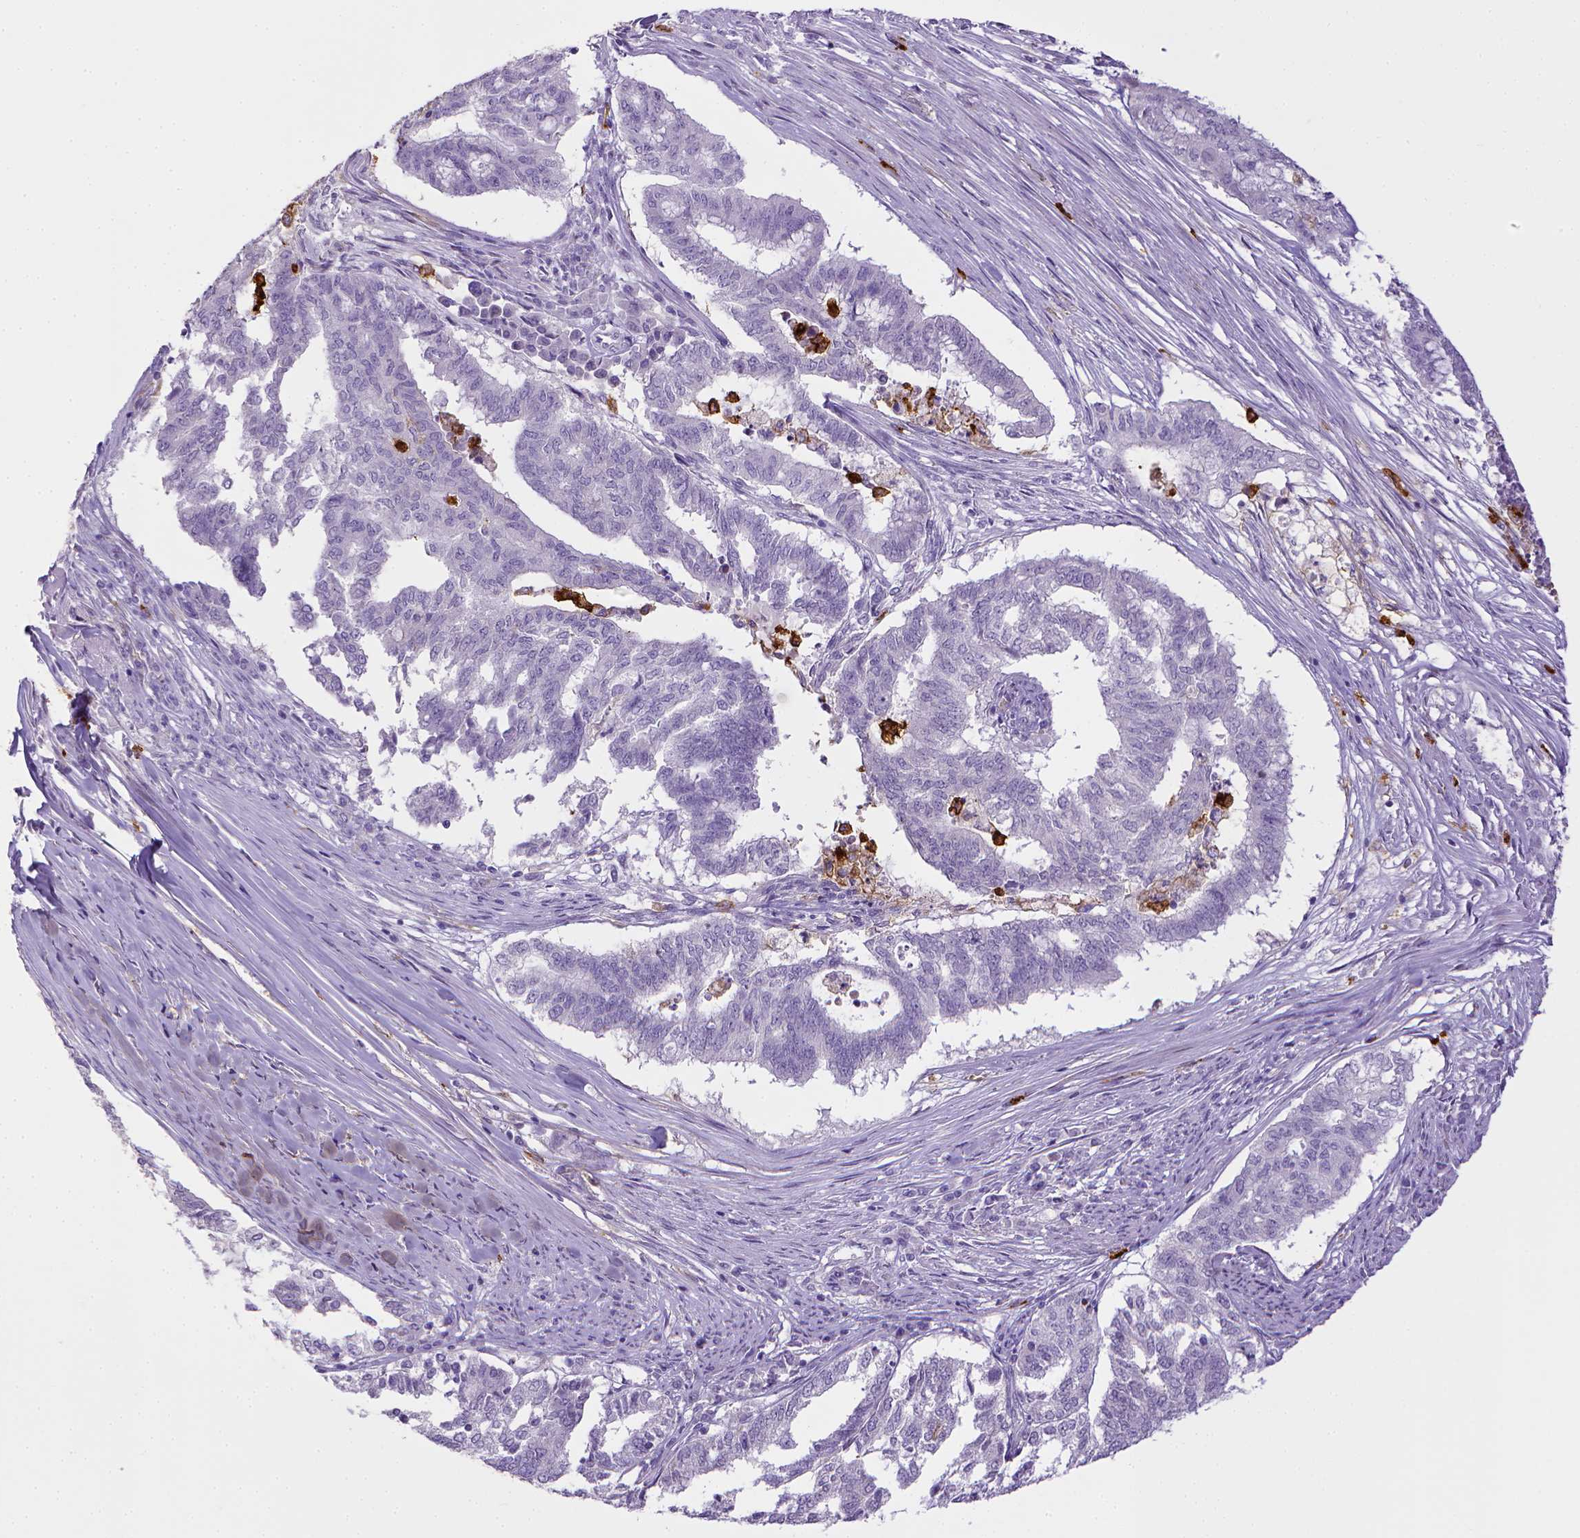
{"staining": {"intensity": "negative", "quantity": "none", "location": "none"}, "tissue": "endometrial cancer", "cell_type": "Tumor cells", "image_type": "cancer", "snomed": [{"axis": "morphology", "description": "Adenocarcinoma, NOS"}, {"axis": "topography", "description": "Endometrium"}], "caption": "Adenocarcinoma (endometrial) stained for a protein using immunohistochemistry (IHC) exhibits no expression tumor cells.", "gene": "ITGAM", "patient": {"sex": "female", "age": 79}}